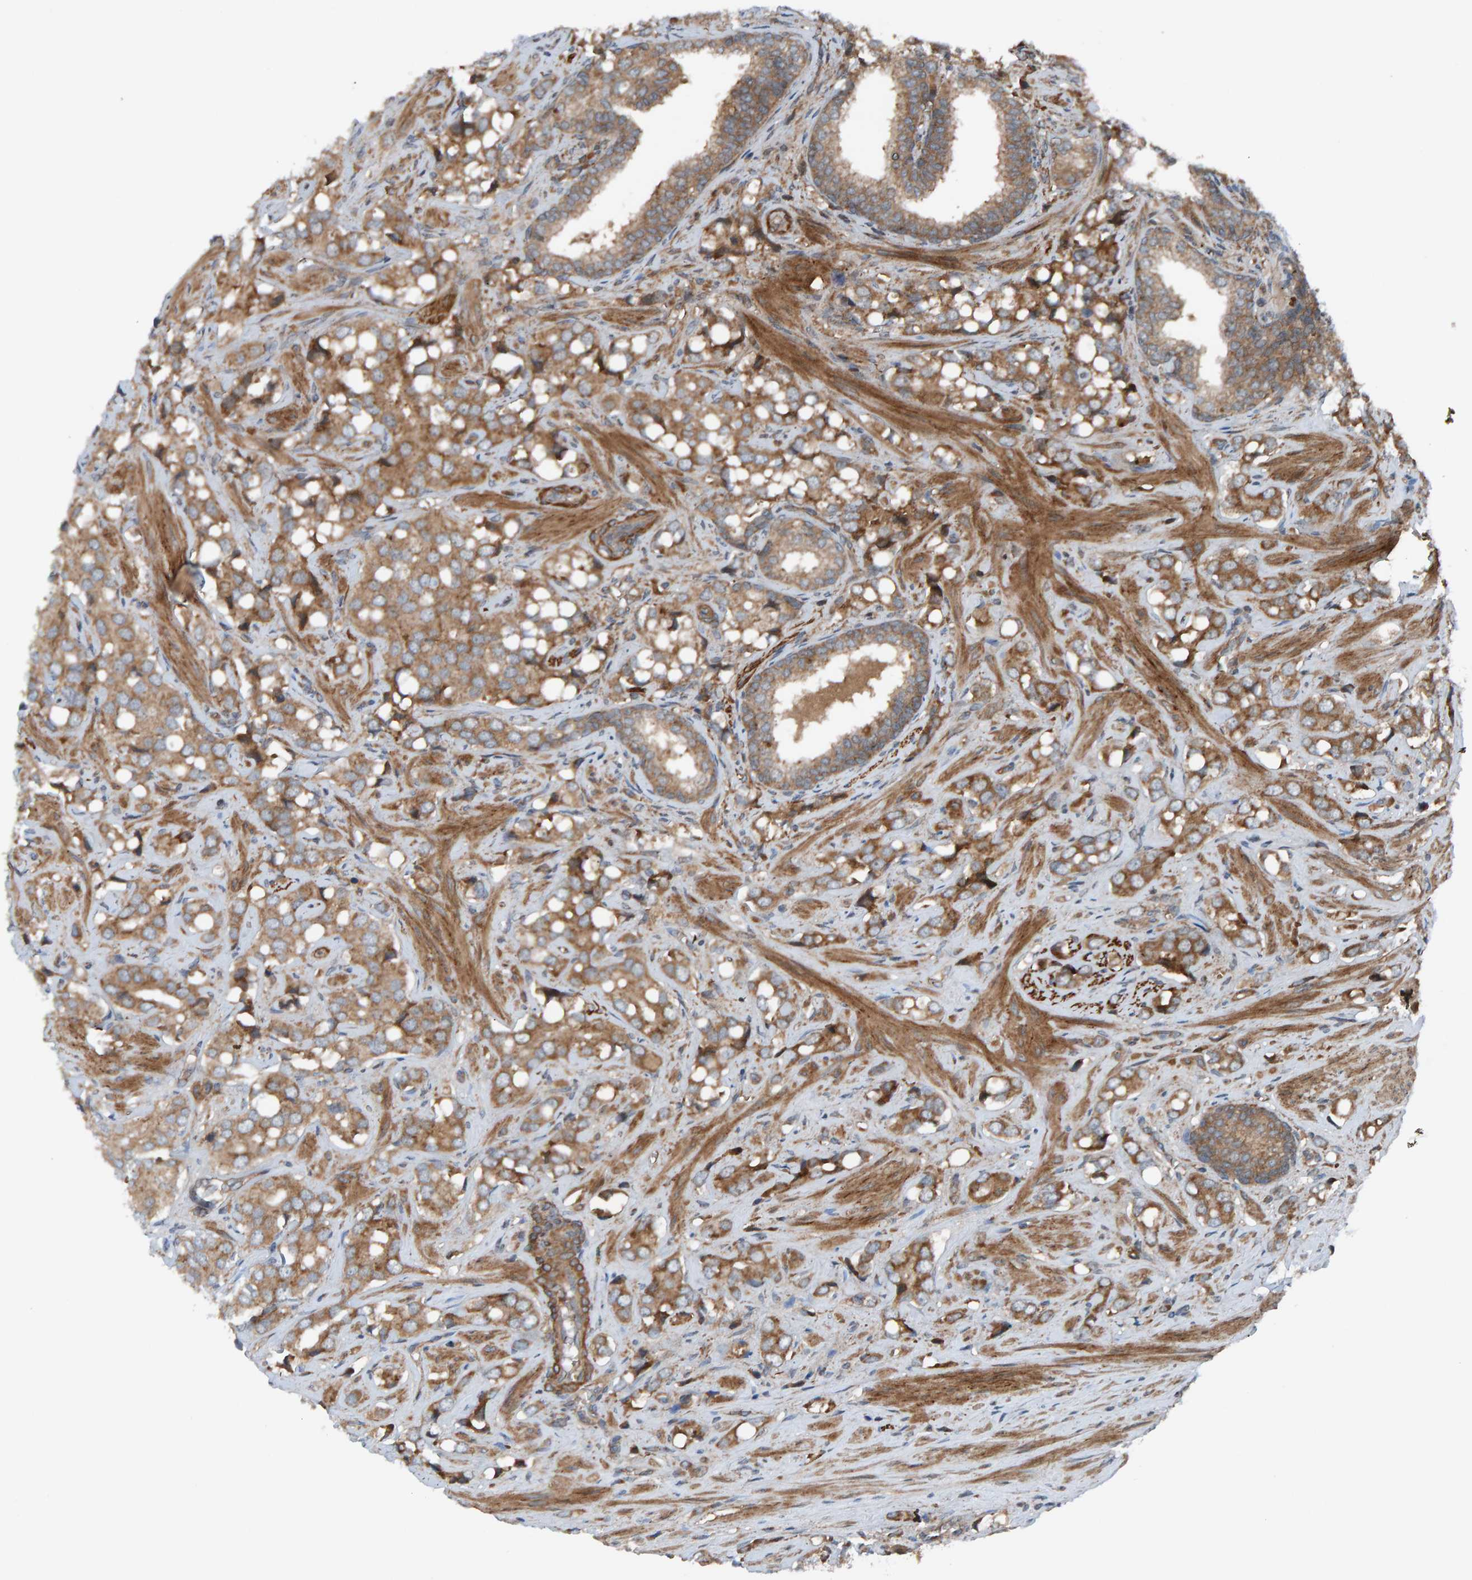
{"staining": {"intensity": "moderate", "quantity": ">75%", "location": "cytoplasmic/membranous"}, "tissue": "prostate cancer", "cell_type": "Tumor cells", "image_type": "cancer", "snomed": [{"axis": "morphology", "description": "Adenocarcinoma, High grade"}, {"axis": "topography", "description": "Prostate"}], "caption": "An immunohistochemistry (IHC) micrograph of neoplastic tissue is shown. Protein staining in brown shows moderate cytoplasmic/membranous positivity in prostate cancer (high-grade adenocarcinoma) within tumor cells.", "gene": "CUEDC1", "patient": {"sex": "male", "age": 52}}